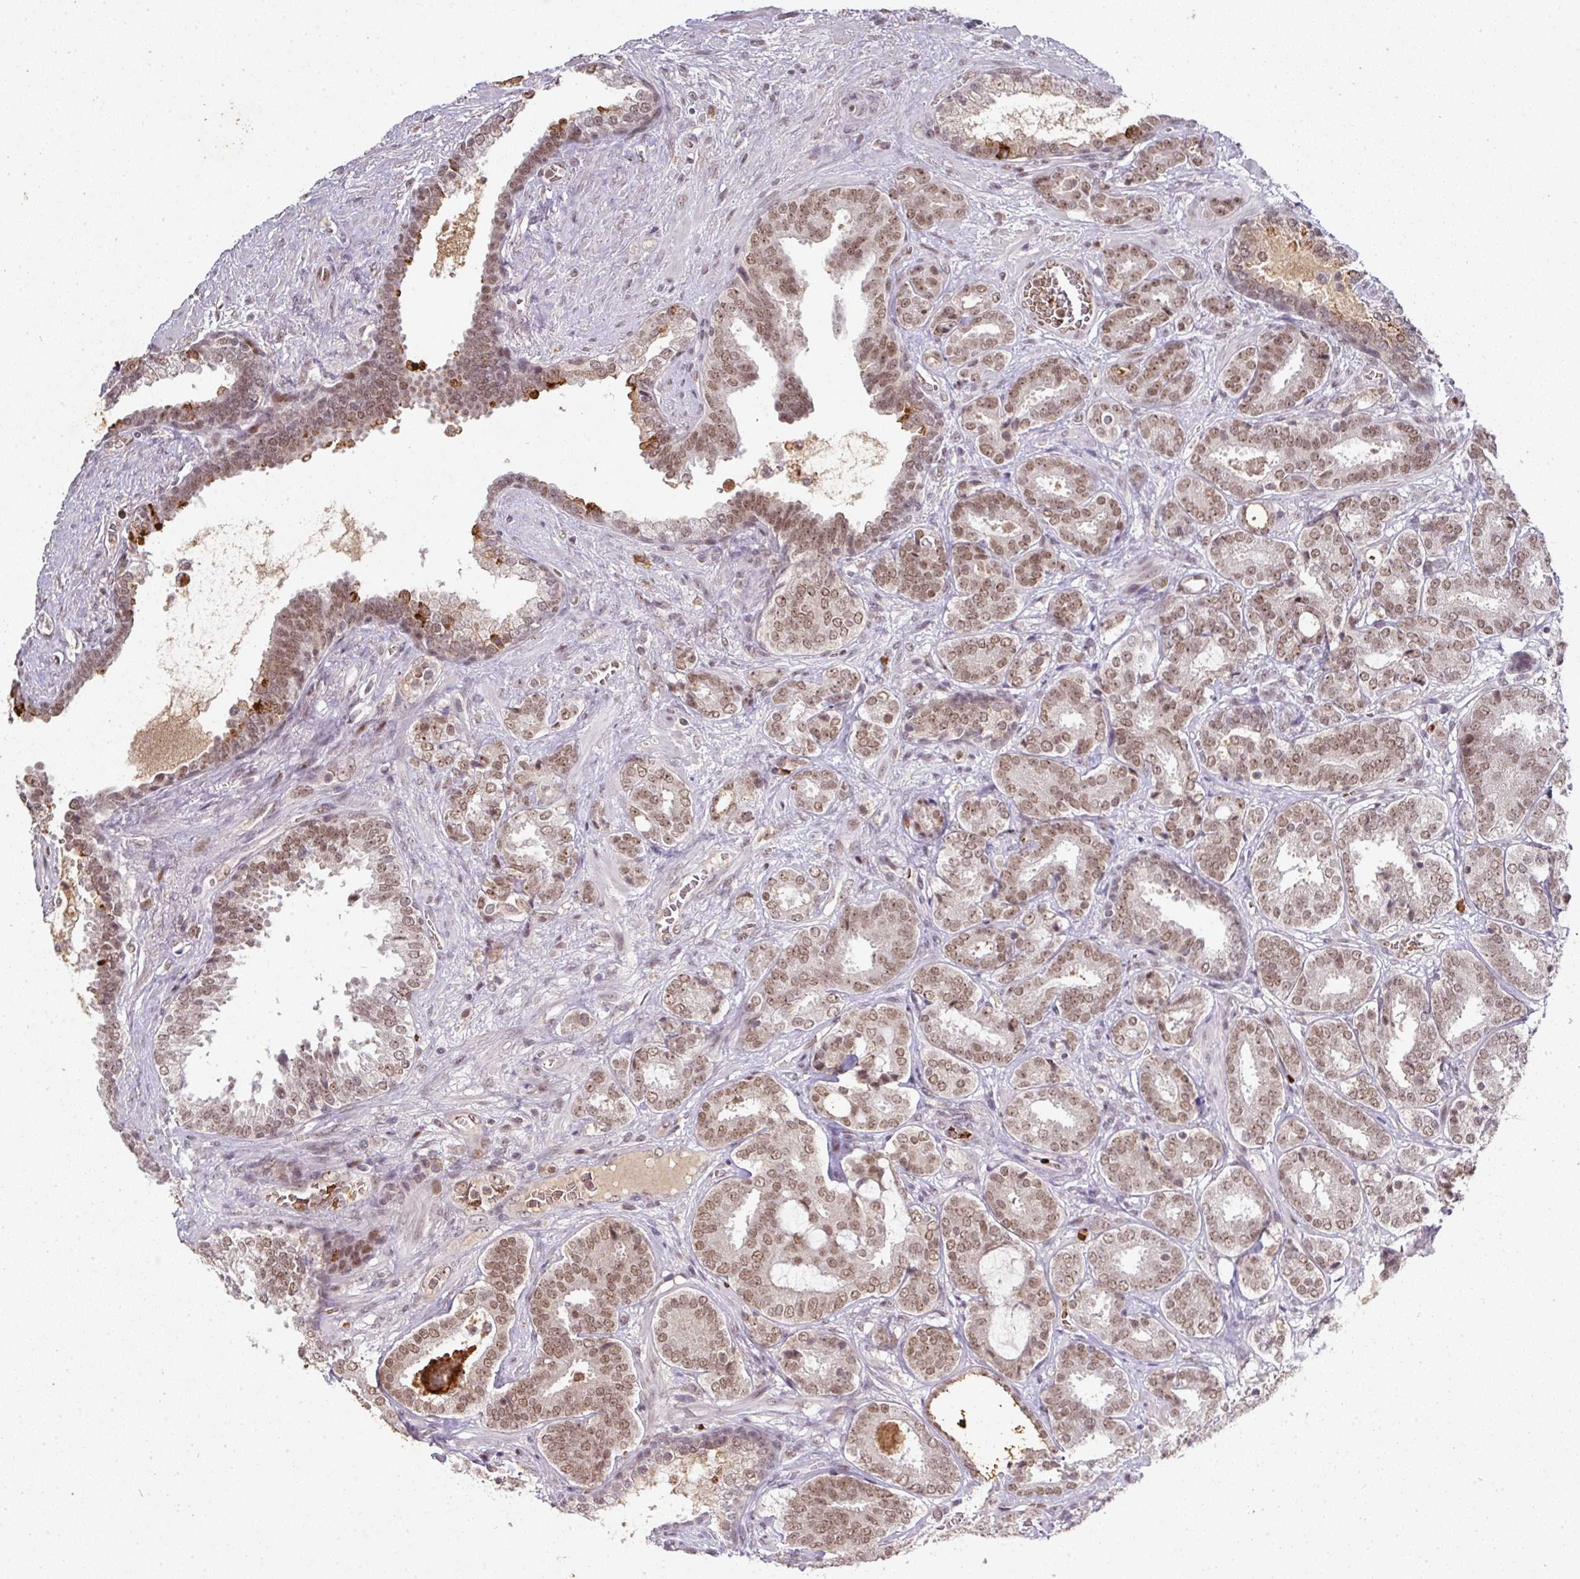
{"staining": {"intensity": "moderate", "quantity": ">75%", "location": "nuclear"}, "tissue": "prostate cancer", "cell_type": "Tumor cells", "image_type": "cancer", "snomed": [{"axis": "morphology", "description": "Adenocarcinoma, High grade"}, {"axis": "topography", "description": "Prostate"}], "caption": "Prostate cancer (high-grade adenocarcinoma) stained with immunohistochemistry (IHC) displays moderate nuclear positivity in about >75% of tumor cells.", "gene": "NEIL1", "patient": {"sex": "male", "age": 65}}